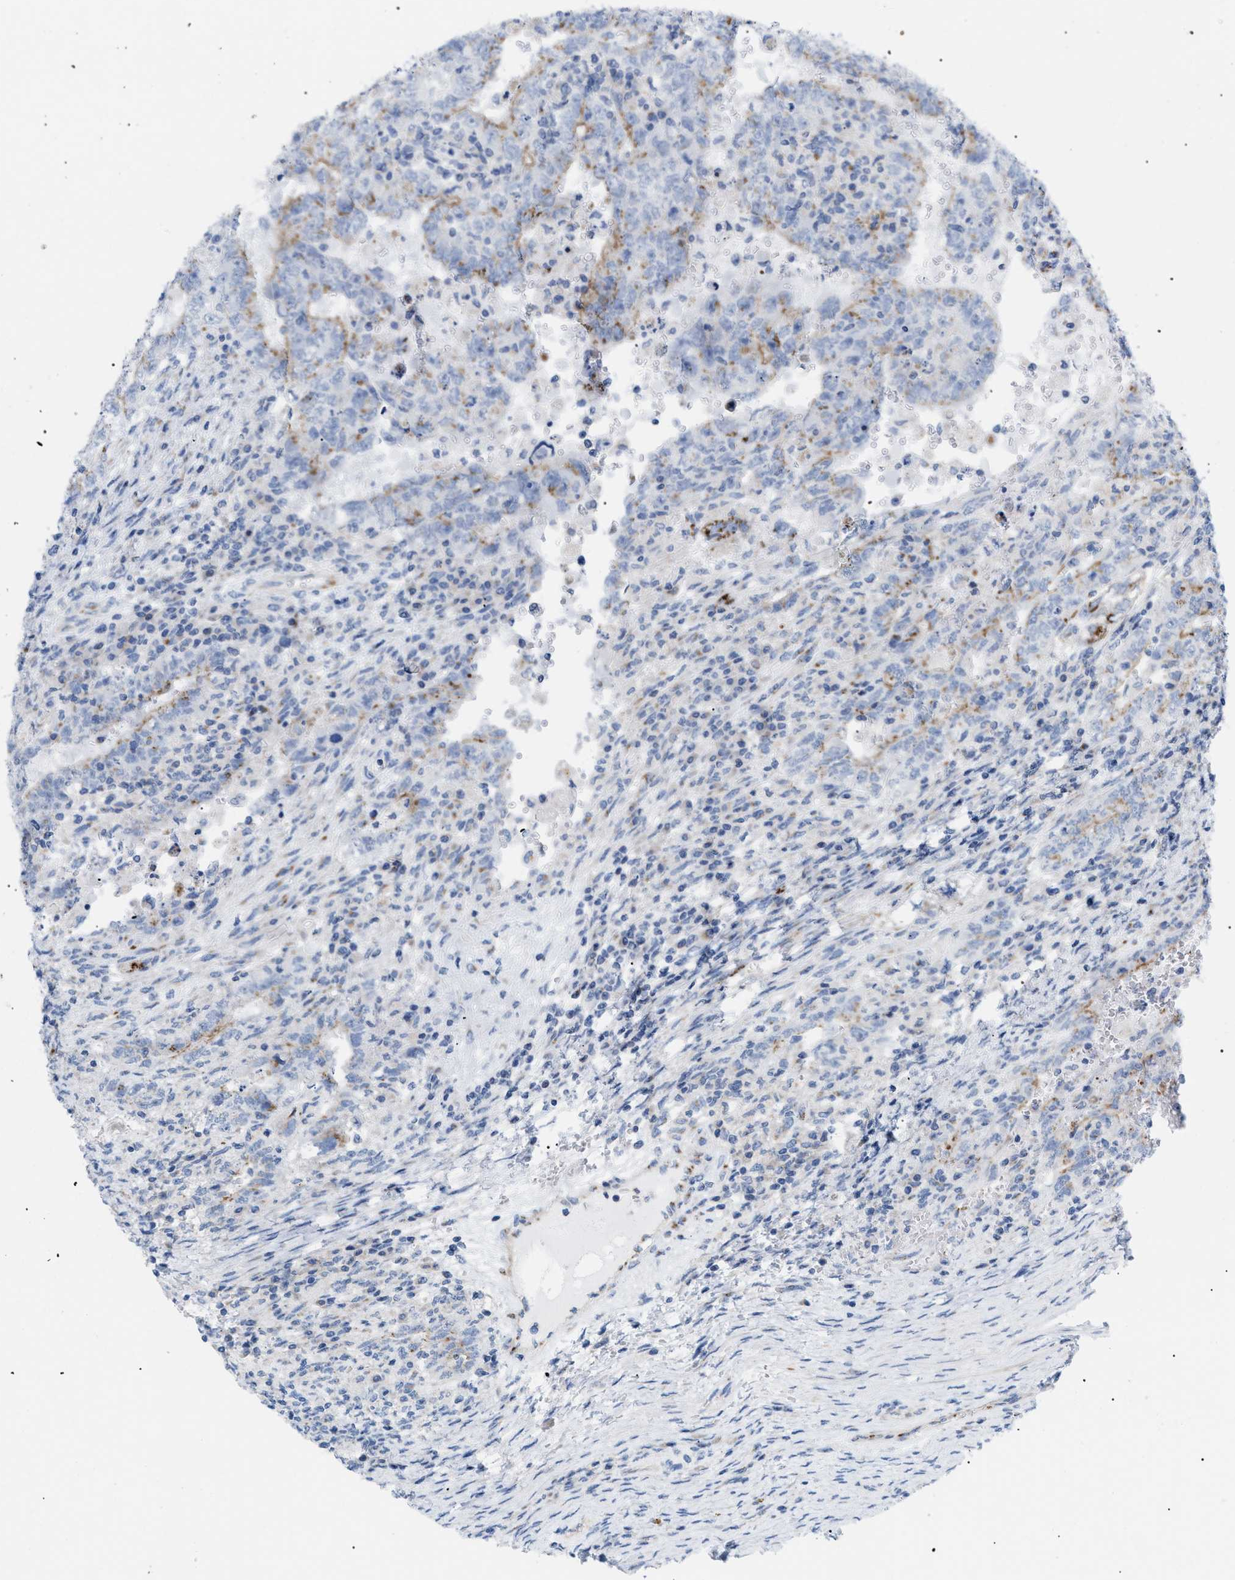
{"staining": {"intensity": "moderate", "quantity": "25%-75%", "location": "cytoplasmic/membranous"}, "tissue": "testis cancer", "cell_type": "Tumor cells", "image_type": "cancer", "snomed": [{"axis": "morphology", "description": "Carcinoma, Embryonal, NOS"}, {"axis": "topography", "description": "Testis"}], "caption": "This is a micrograph of immunohistochemistry staining of embryonal carcinoma (testis), which shows moderate positivity in the cytoplasmic/membranous of tumor cells.", "gene": "TMEM17", "patient": {"sex": "male", "age": 26}}